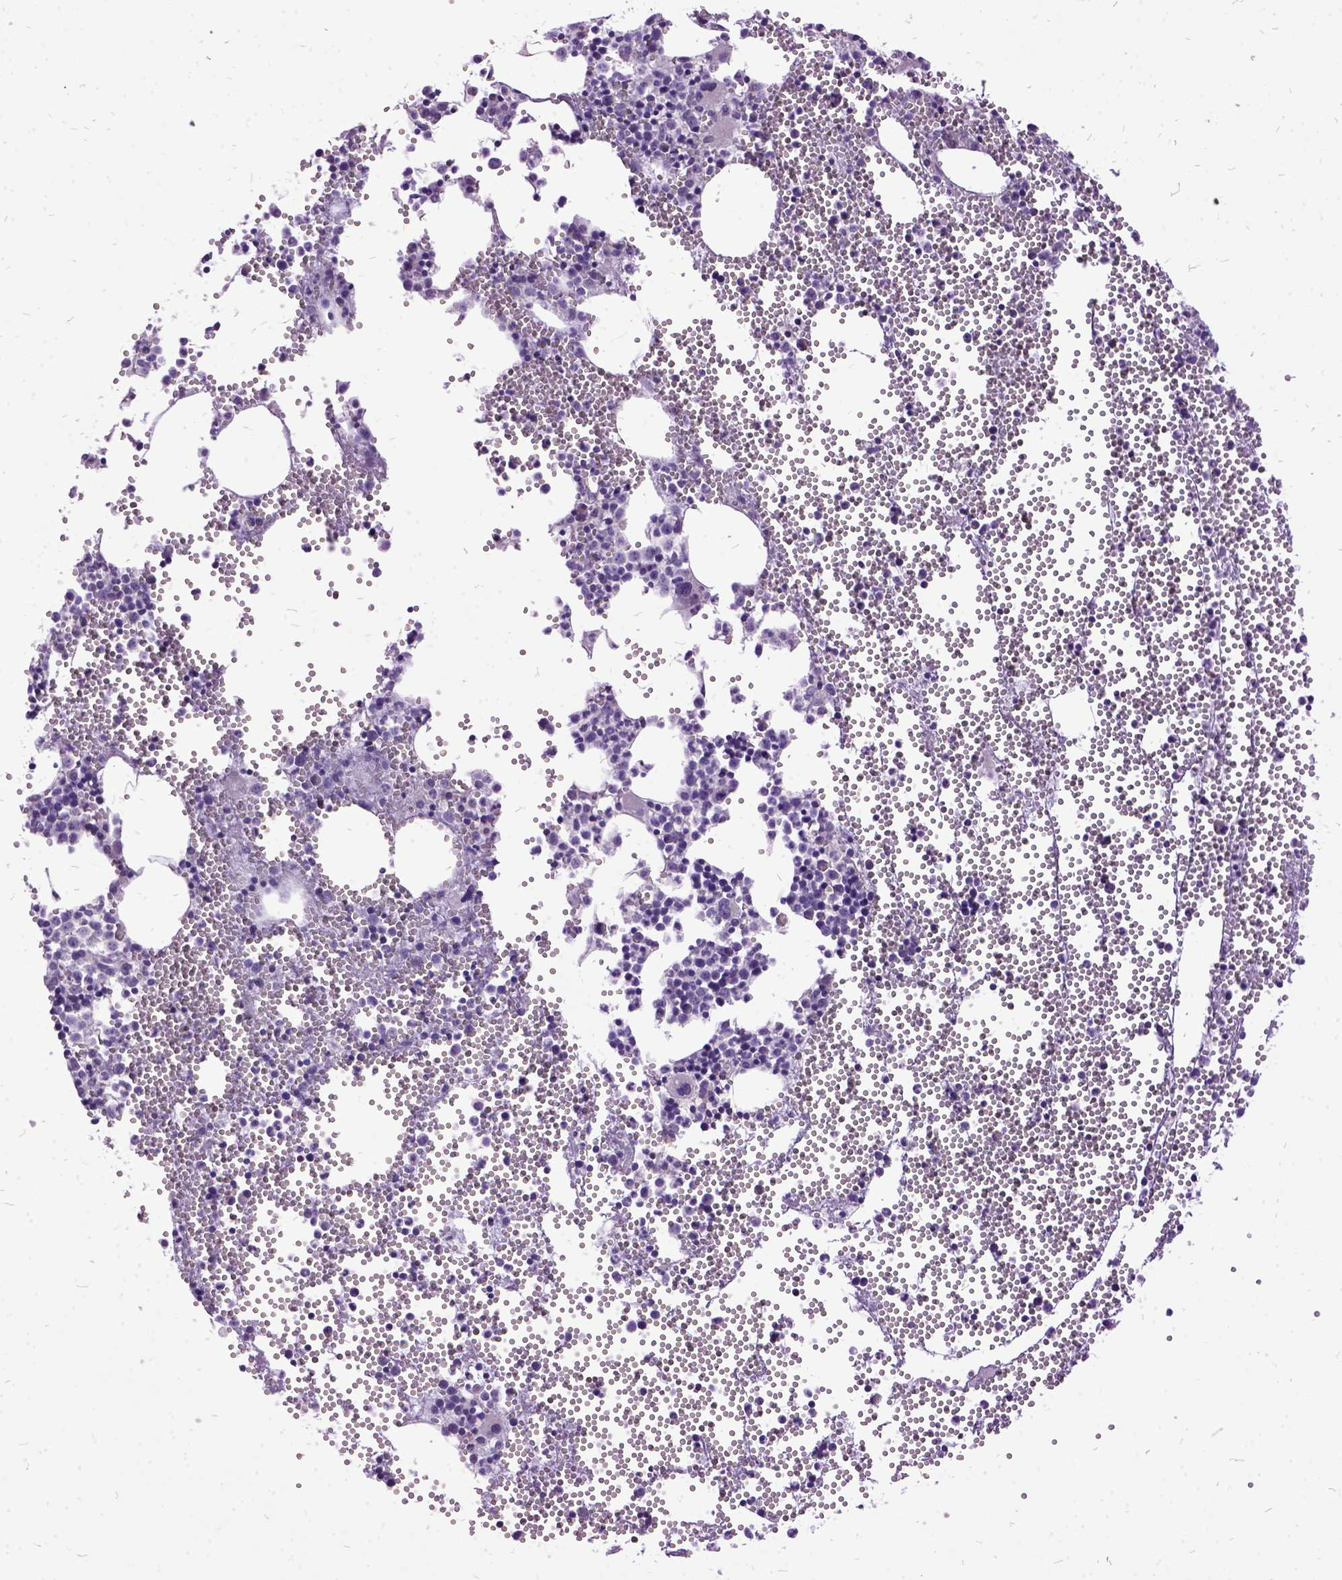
{"staining": {"intensity": "negative", "quantity": "none", "location": "none"}, "tissue": "bone marrow", "cell_type": "Hematopoietic cells", "image_type": "normal", "snomed": [{"axis": "morphology", "description": "Normal tissue, NOS"}, {"axis": "topography", "description": "Bone marrow"}], "caption": "IHC of unremarkable human bone marrow demonstrates no positivity in hematopoietic cells. (Brightfield microscopy of DAB (3,3'-diaminobenzidine) immunohistochemistry at high magnification).", "gene": "MME", "patient": {"sex": "male", "age": 89}}